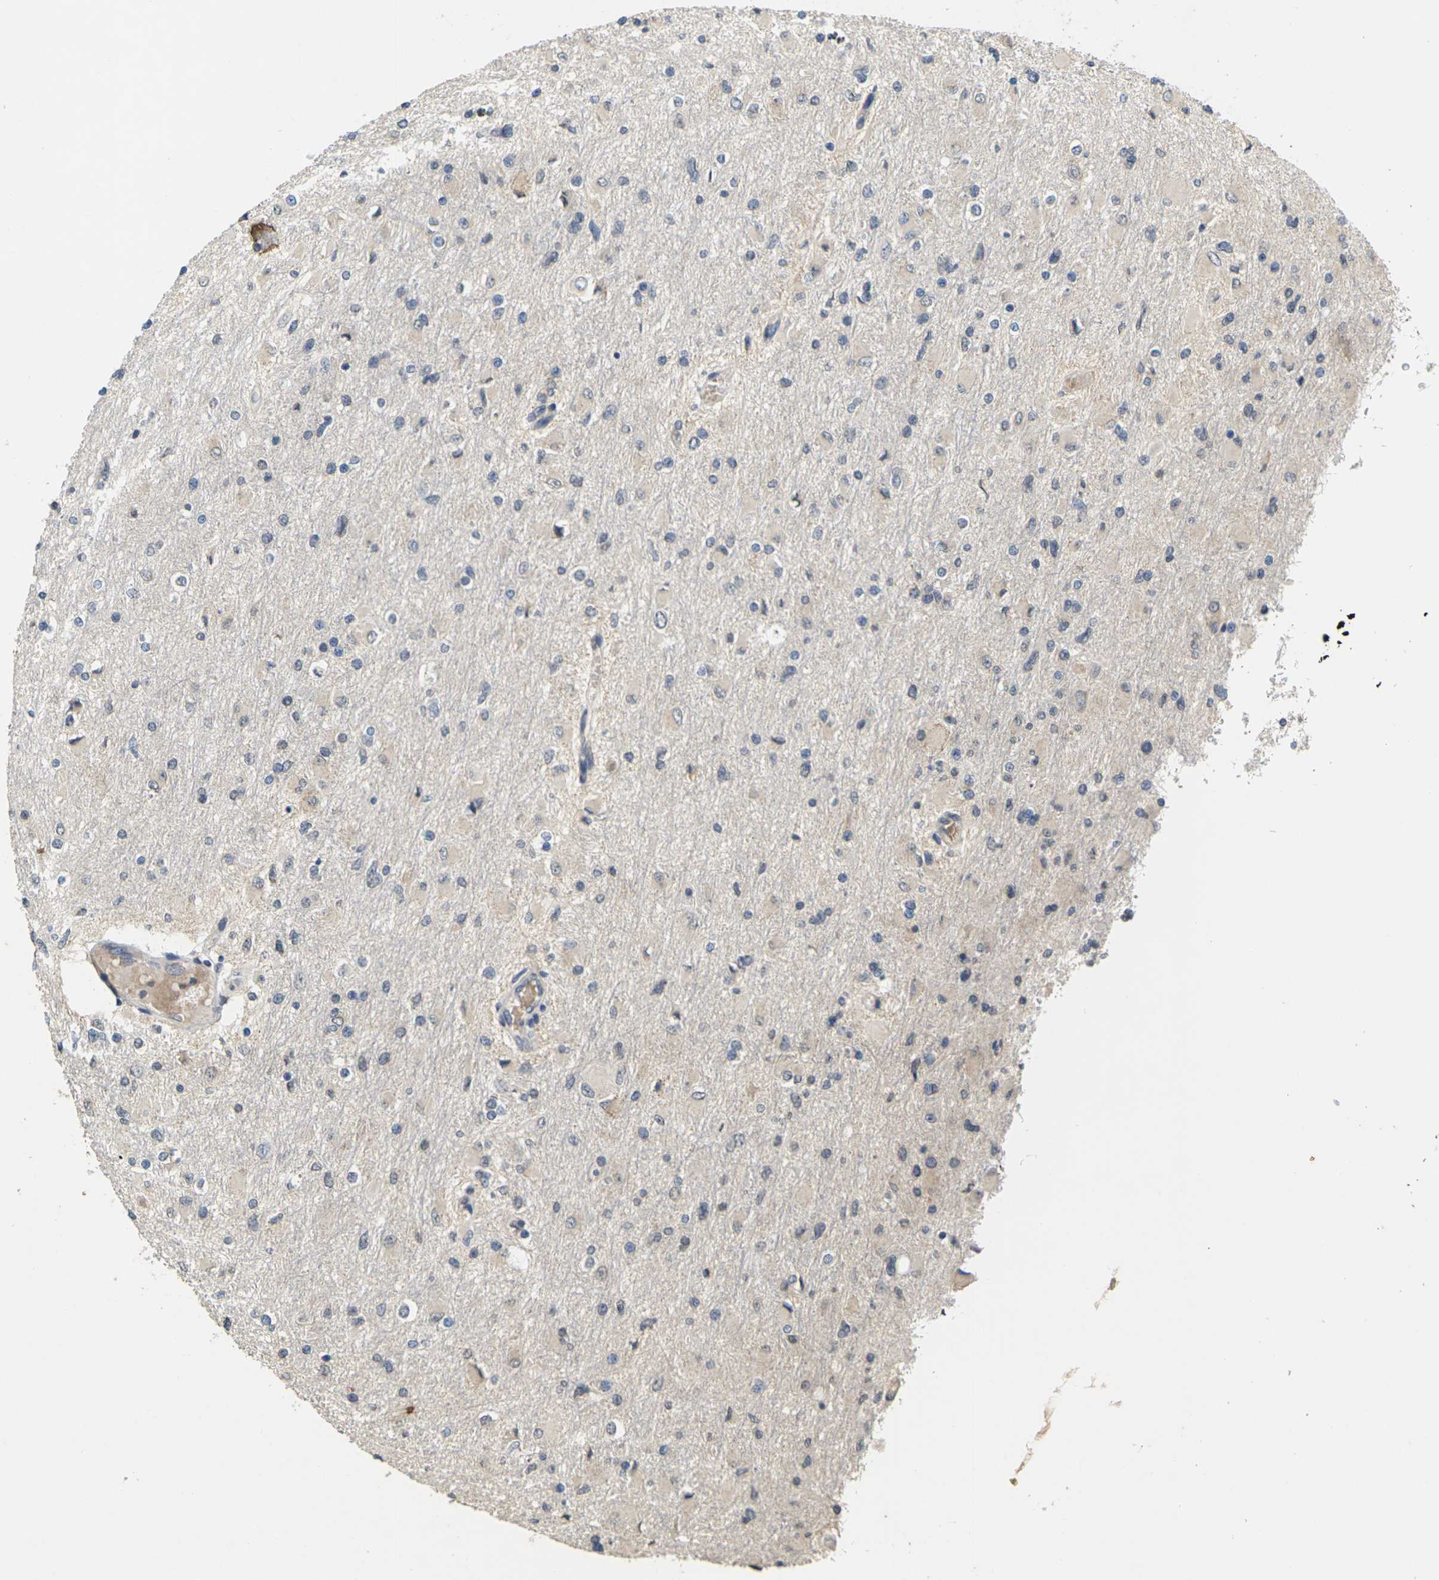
{"staining": {"intensity": "negative", "quantity": "none", "location": "none"}, "tissue": "glioma", "cell_type": "Tumor cells", "image_type": "cancer", "snomed": [{"axis": "morphology", "description": "Glioma, malignant, High grade"}, {"axis": "topography", "description": "Cerebral cortex"}], "caption": "A high-resolution micrograph shows immunohistochemistry staining of malignant high-grade glioma, which shows no significant expression in tumor cells.", "gene": "SLC2A2", "patient": {"sex": "female", "age": 36}}